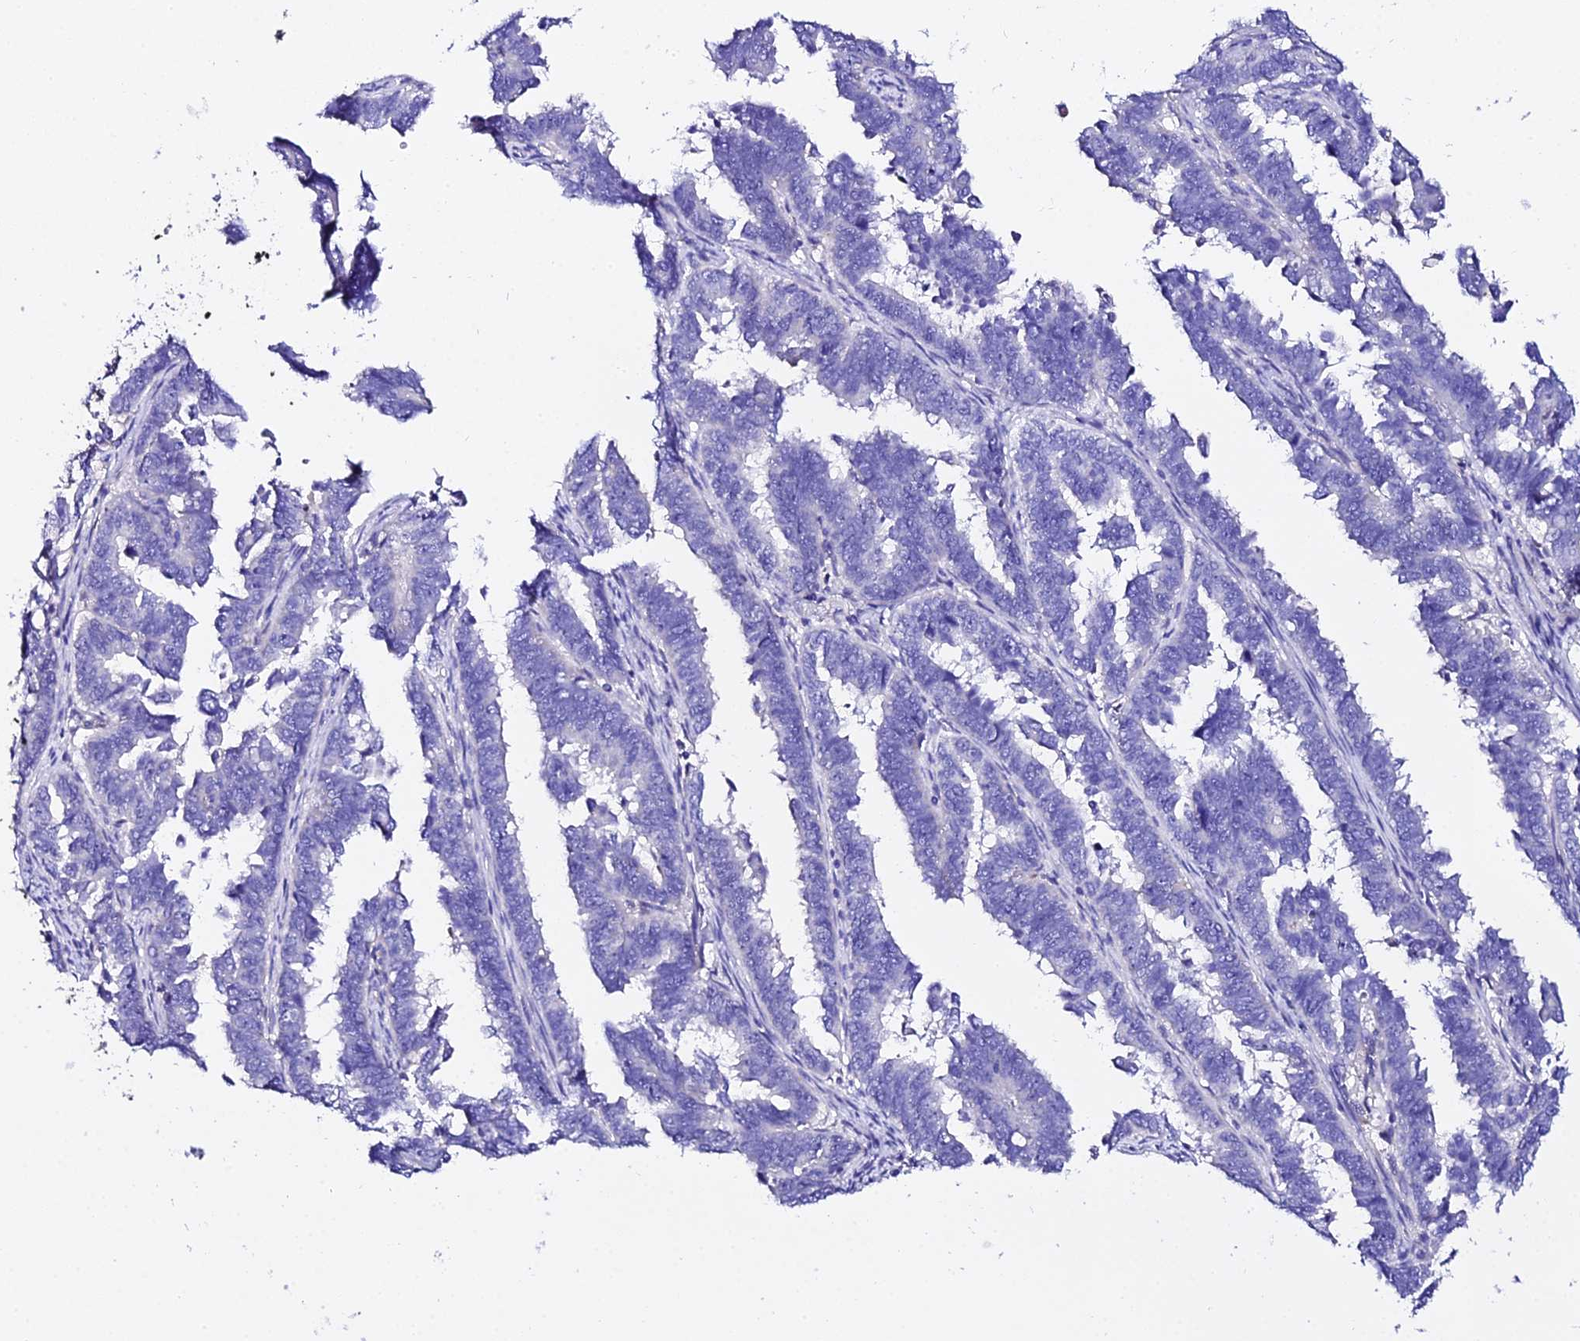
{"staining": {"intensity": "negative", "quantity": "none", "location": "none"}, "tissue": "endometrial cancer", "cell_type": "Tumor cells", "image_type": "cancer", "snomed": [{"axis": "morphology", "description": "Adenocarcinoma, NOS"}, {"axis": "topography", "description": "Endometrium"}], "caption": "This is an IHC image of endometrial cancer. There is no expression in tumor cells.", "gene": "TMEM117", "patient": {"sex": "female", "age": 75}}